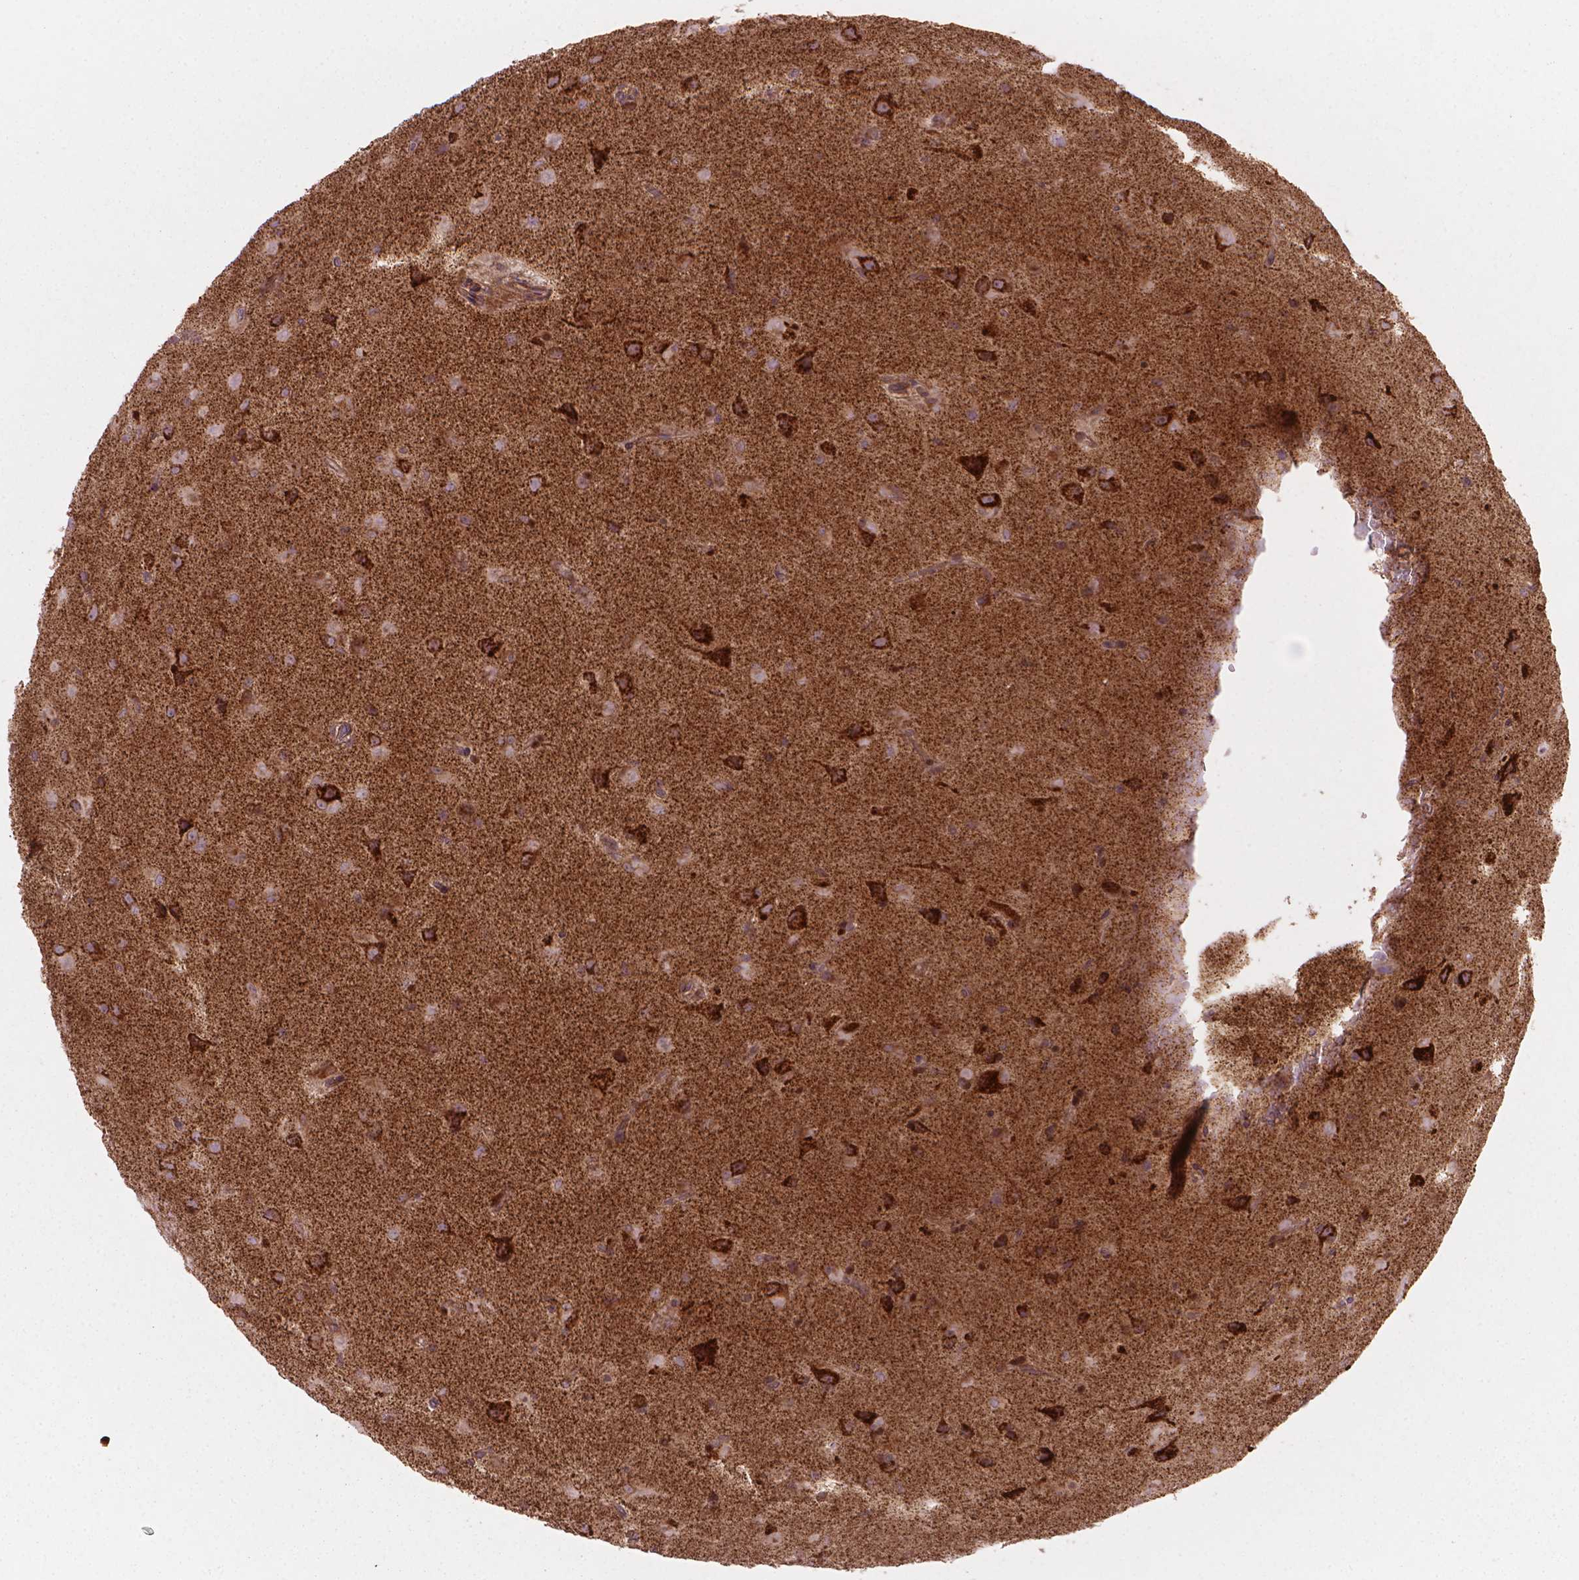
{"staining": {"intensity": "moderate", "quantity": ">75%", "location": "cytoplasmic/membranous"}, "tissue": "glioma", "cell_type": "Tumor cells", "image_type": "cancer", "snomed": [{"axis": "morphology", "description": "Glioma, malignant, Low grade"}, {"axis": "topography", "description": "Brain"}], "caption": "An IHC image of neoplastic tissue is shown. Protein staining in brown highlights moderate cytoplasmic/membranous positivity in glioma within tumor cells. (Brightfield microscopy of DAB IHC at high magnification).", "gene": "VARS2", "patient": {"sex": "male", "age": 58}}